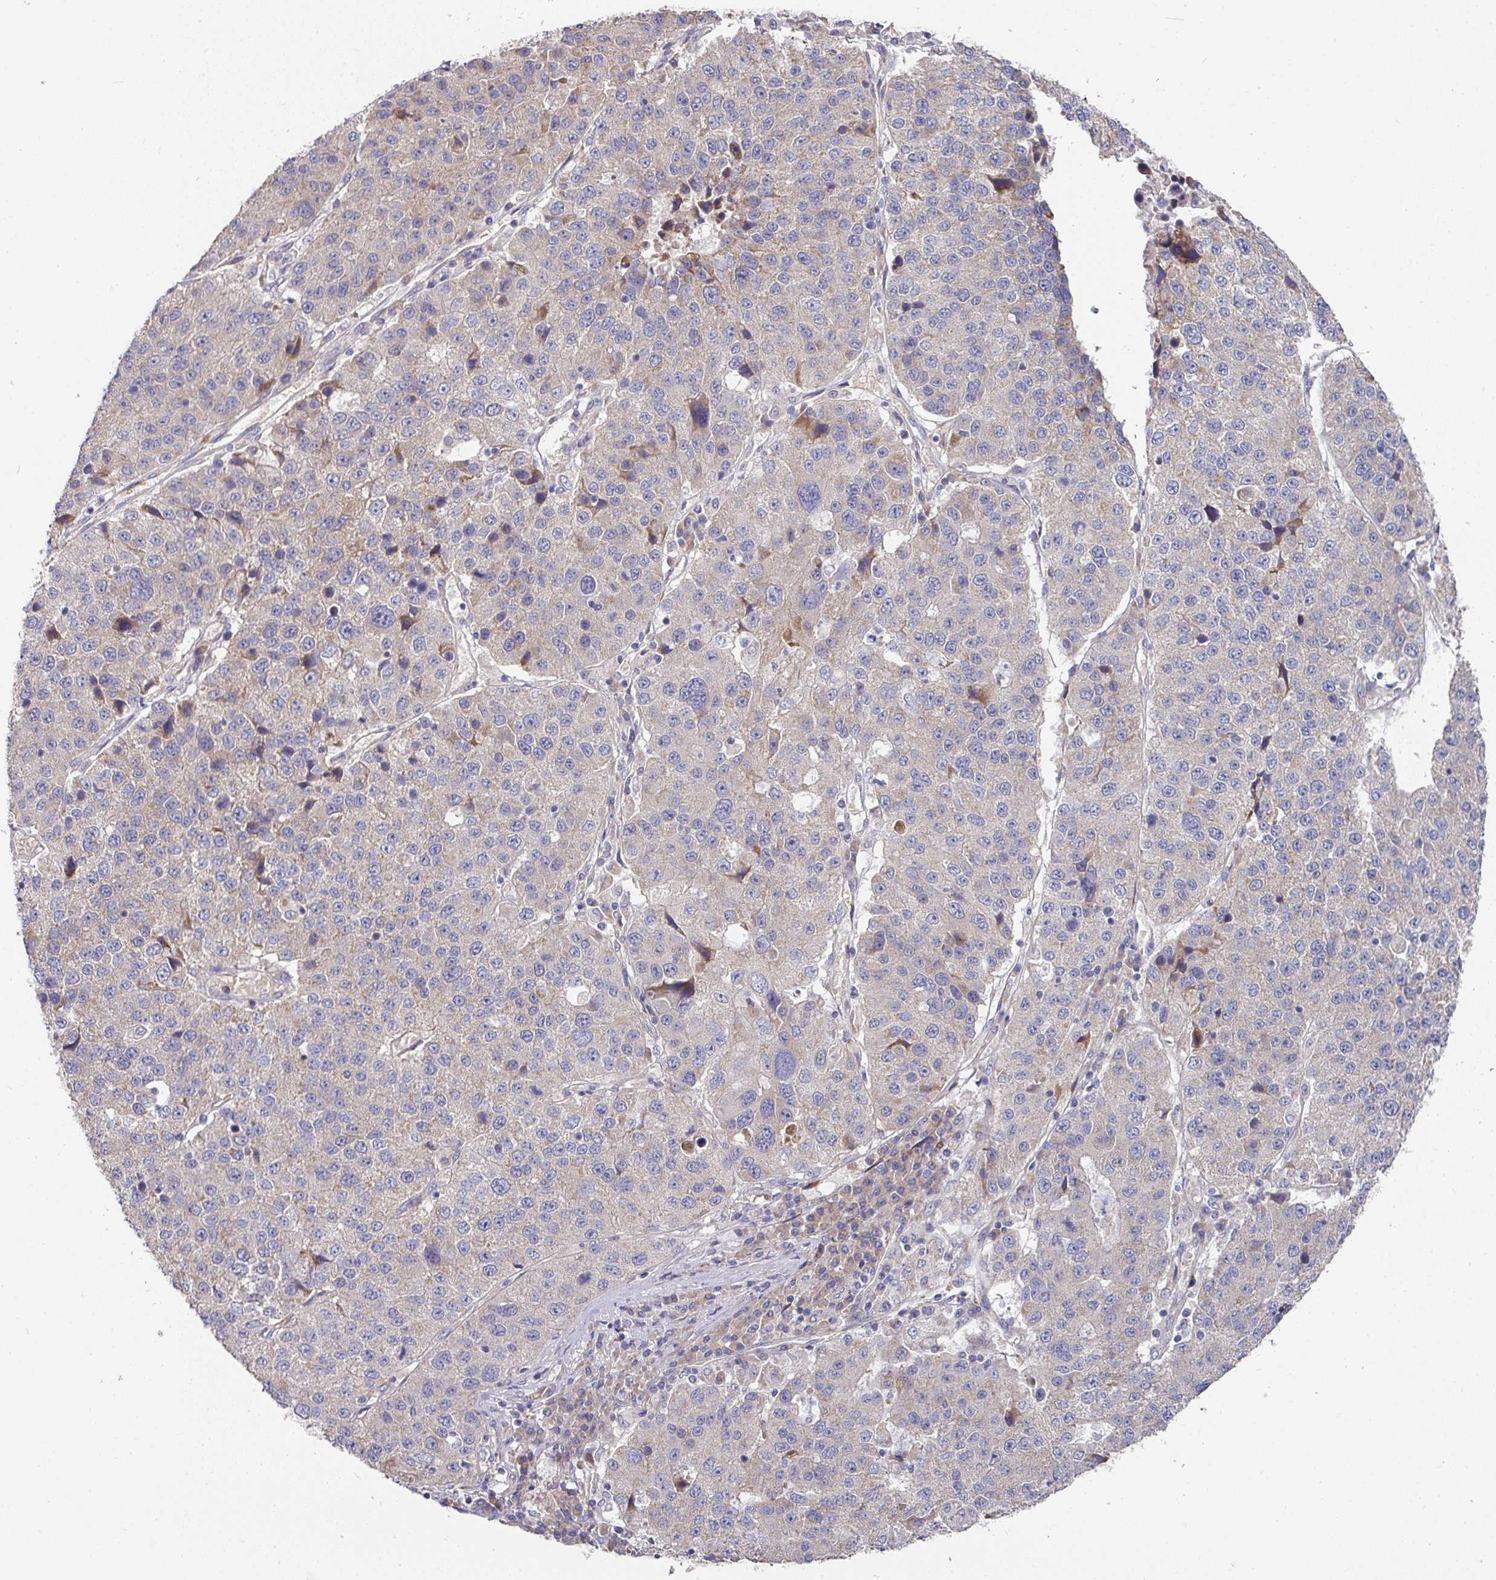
{"staining": {"intensity": "negative", "quantity": "none", "location": "none"}, "tissue": "stomach cancer", "cell_type": "Tumor cells", "image_type": "cancer", "snomed": [{"axis": "morphology", "description": "Adenocarcinoma, NOS"}, {"axis": "topography", "description": "Stomach"}], "caption": "This is an immunohistochemistry photomicrograph of human stomach cancer (adenocarcinoma). There is no staining in tumor cells.", "gene": "PYROXD2", "patient": {"sex": "male", "age": 71}}